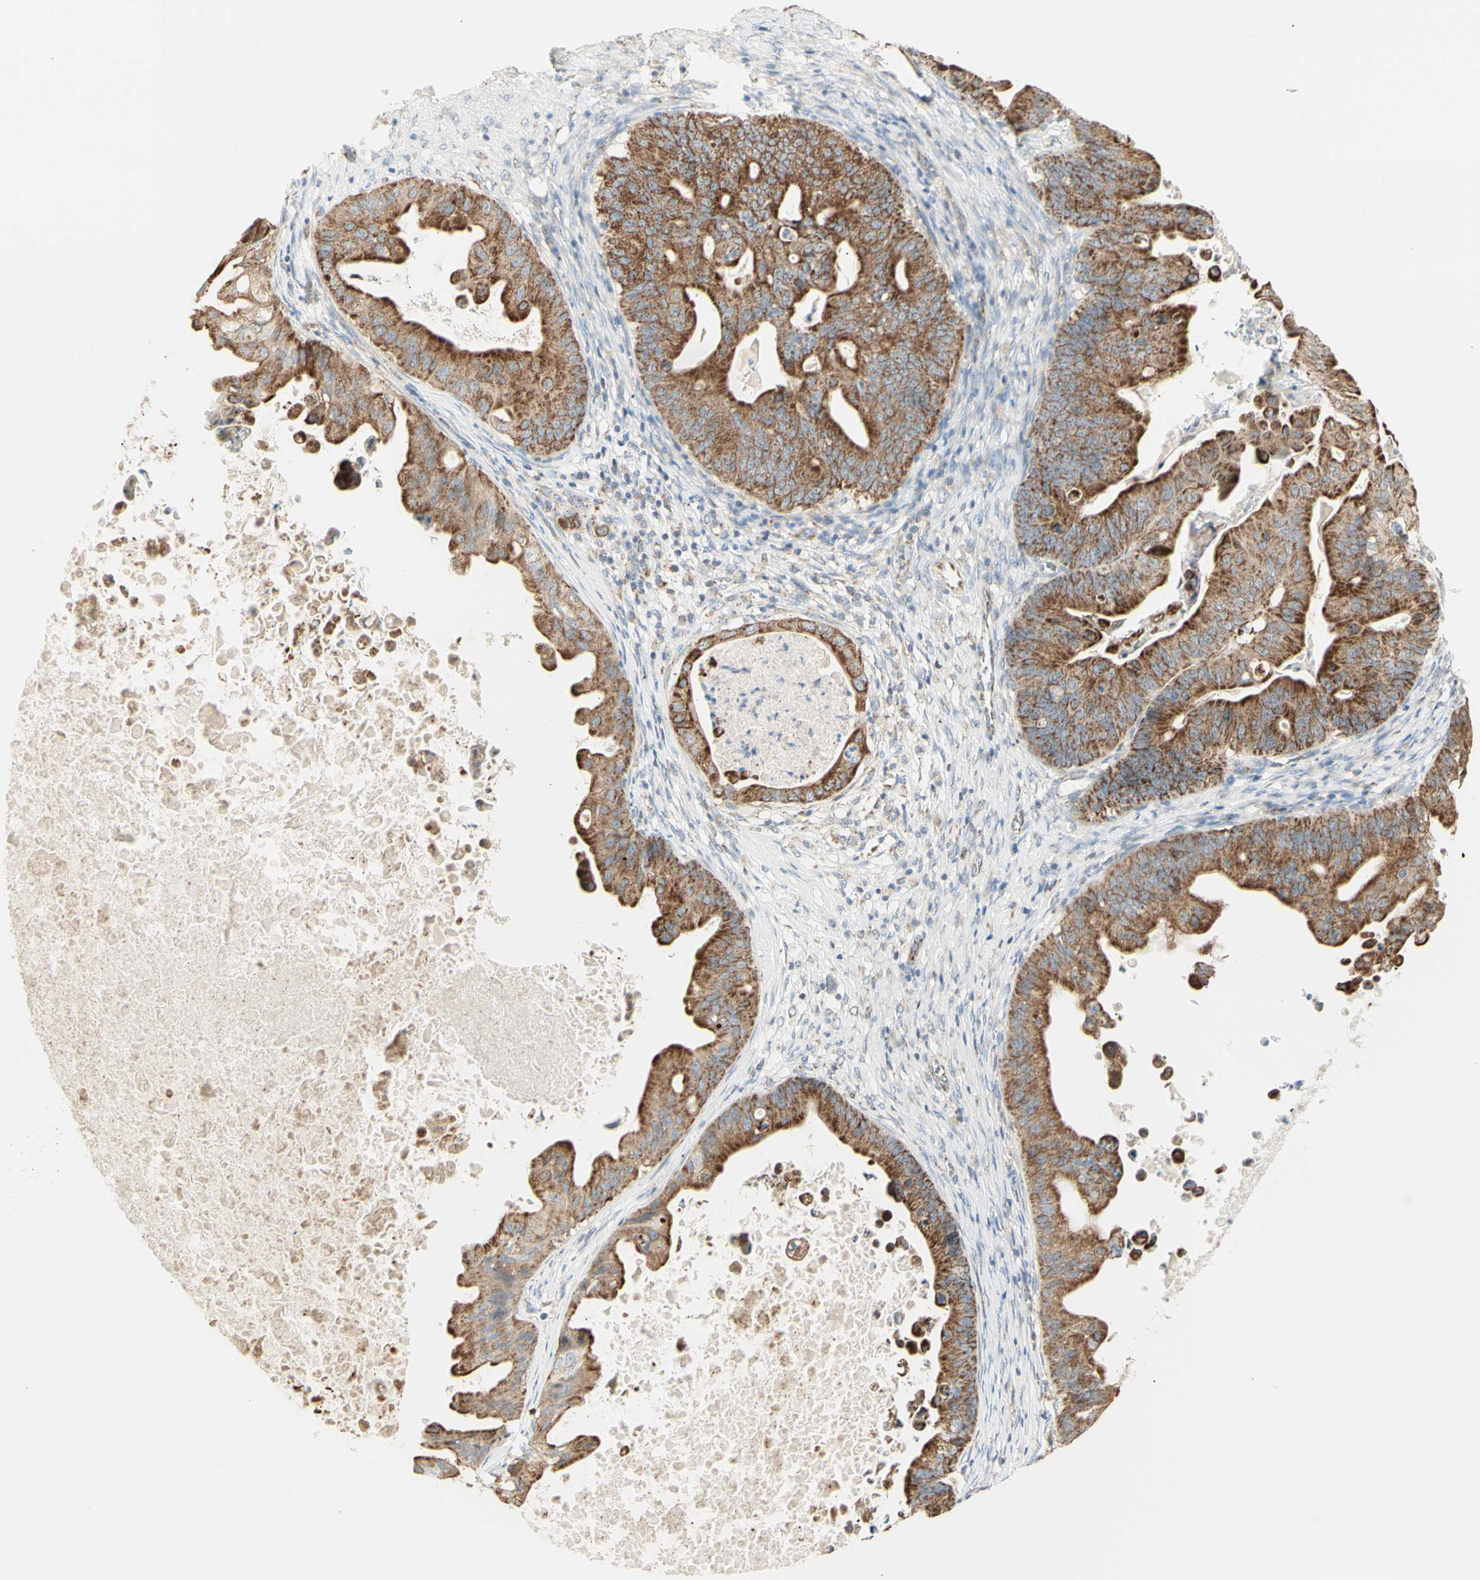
{"staining": {"intensity": "moderate", "quantity": ">75%", "location": "cytoplasmic/membranous"}, "tissue": "ovarian cancer", "cell_type": "Tumor cells", "image_type": "cancer", "snomed": [{"axis": "morphology", "description": "Cystadenocarcinoma, mucinous, NOS"}, {"axis": "topography", "description": "Ovary"}], "caption": "Immunohistochemistry photomicrograph of ovarian mucinous cystadenocarcinoma stained for a protein (brown), which shows medium levels of moderate cytoplasmic/membranous positivity in approximately >75% of tumor cells.", "gene": "LETM1", "patient": {"sex": "female", "age": 37}}